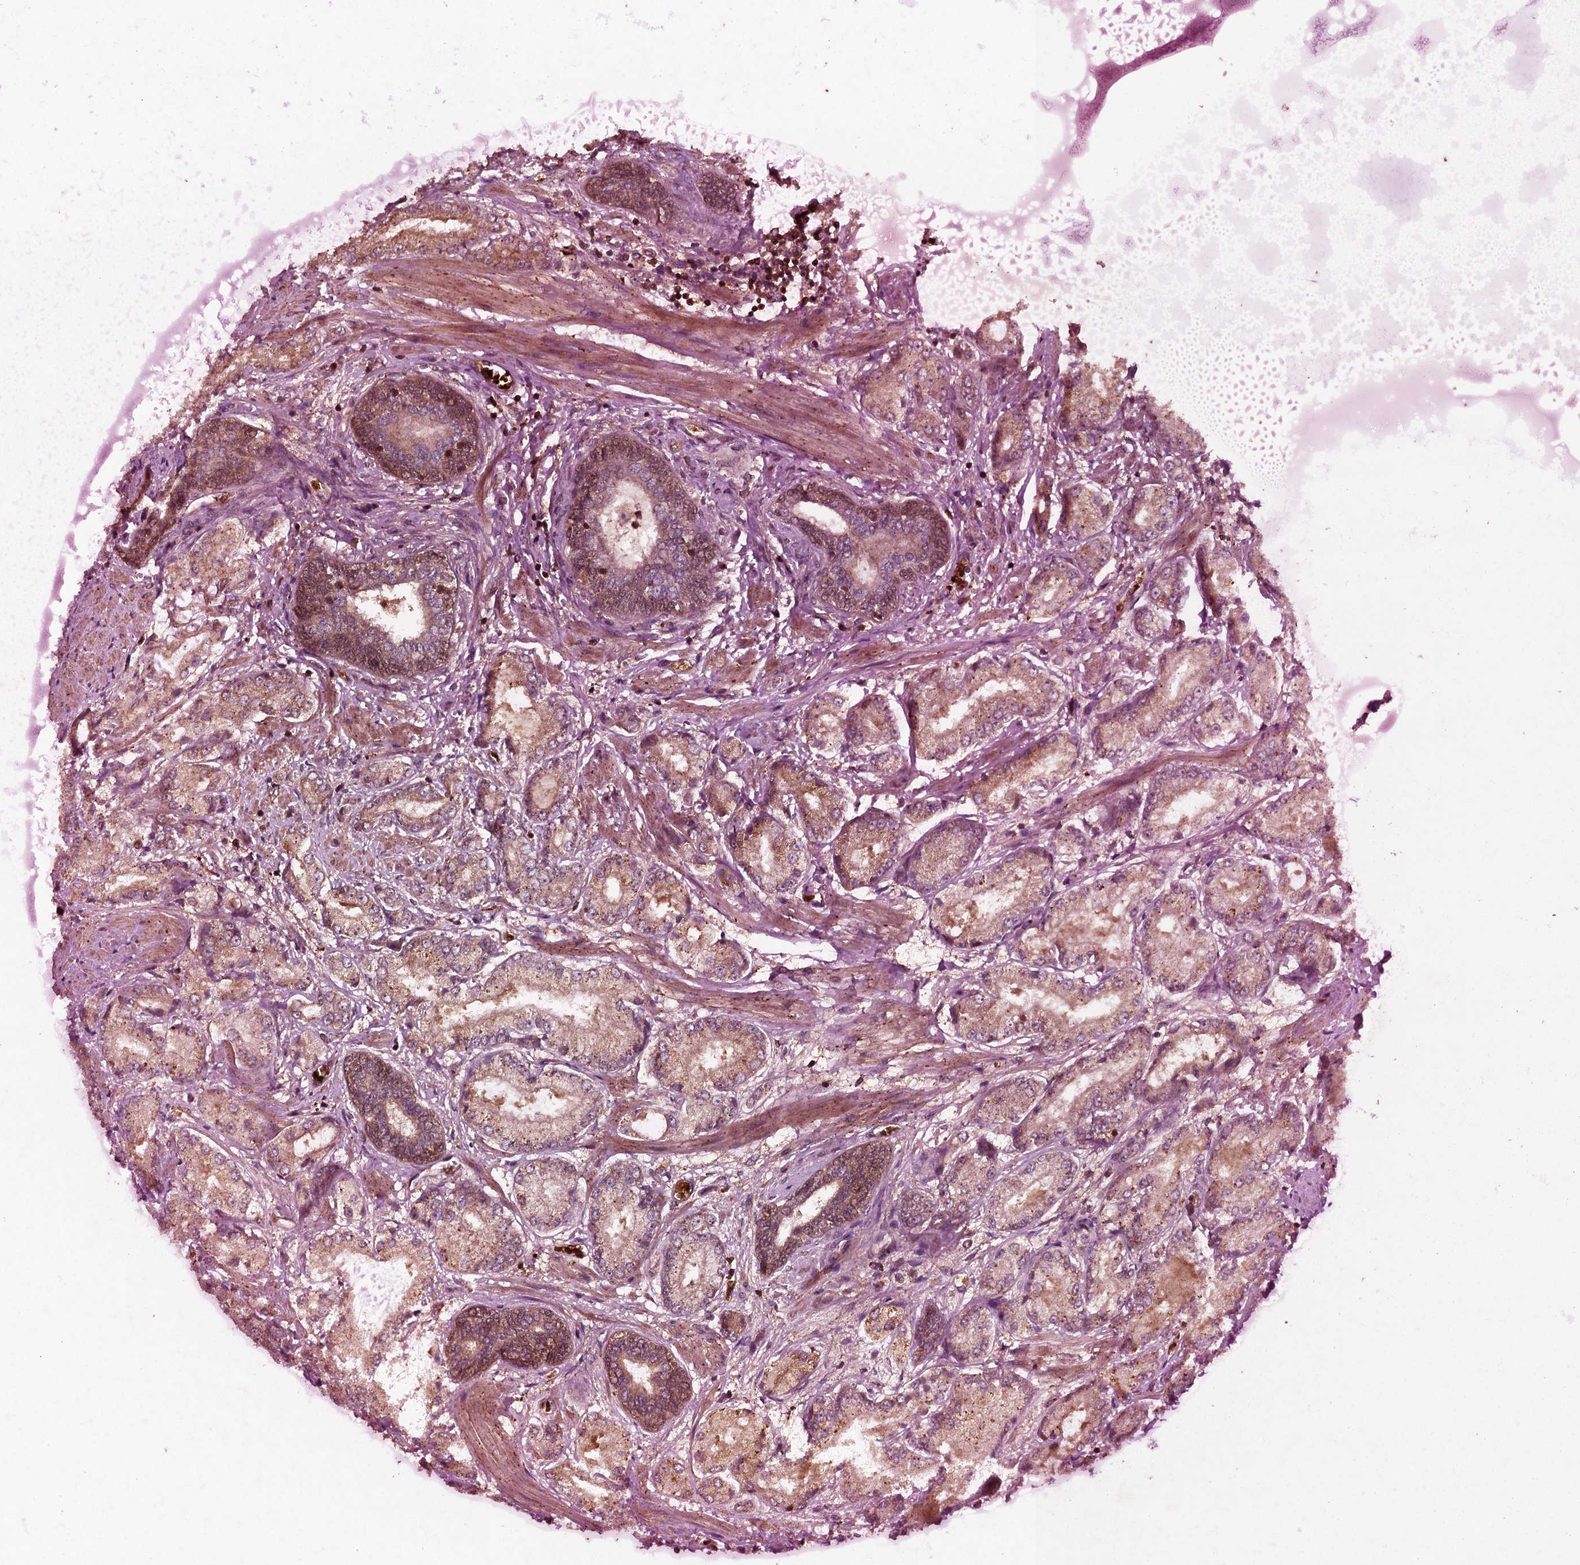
{"staining": {"intensity": "moderate", "quantity": "25%-75%", "location": "cytoplasmic/membranous"}, "tissue": "prostate cancer", "cell_type": "Tumor cells", "image_type": "cancer", "snomed": [{"axis": "morphology", "description": "Adenocarcinoma, High grade"}, {"axis": "topography", "description": "Prostate"}], "caption": "This micrograph shows prostate high-grade adenocarcinoma stained with immunohistochemistry to label a protein in brown. The cytoplasmic/membranous of tumor cells show moderate positivity for the protein. Nuclei are counter-stained blue.", "gene": "ADGRG3", "patient": {"sex": "male", "age": 59}}